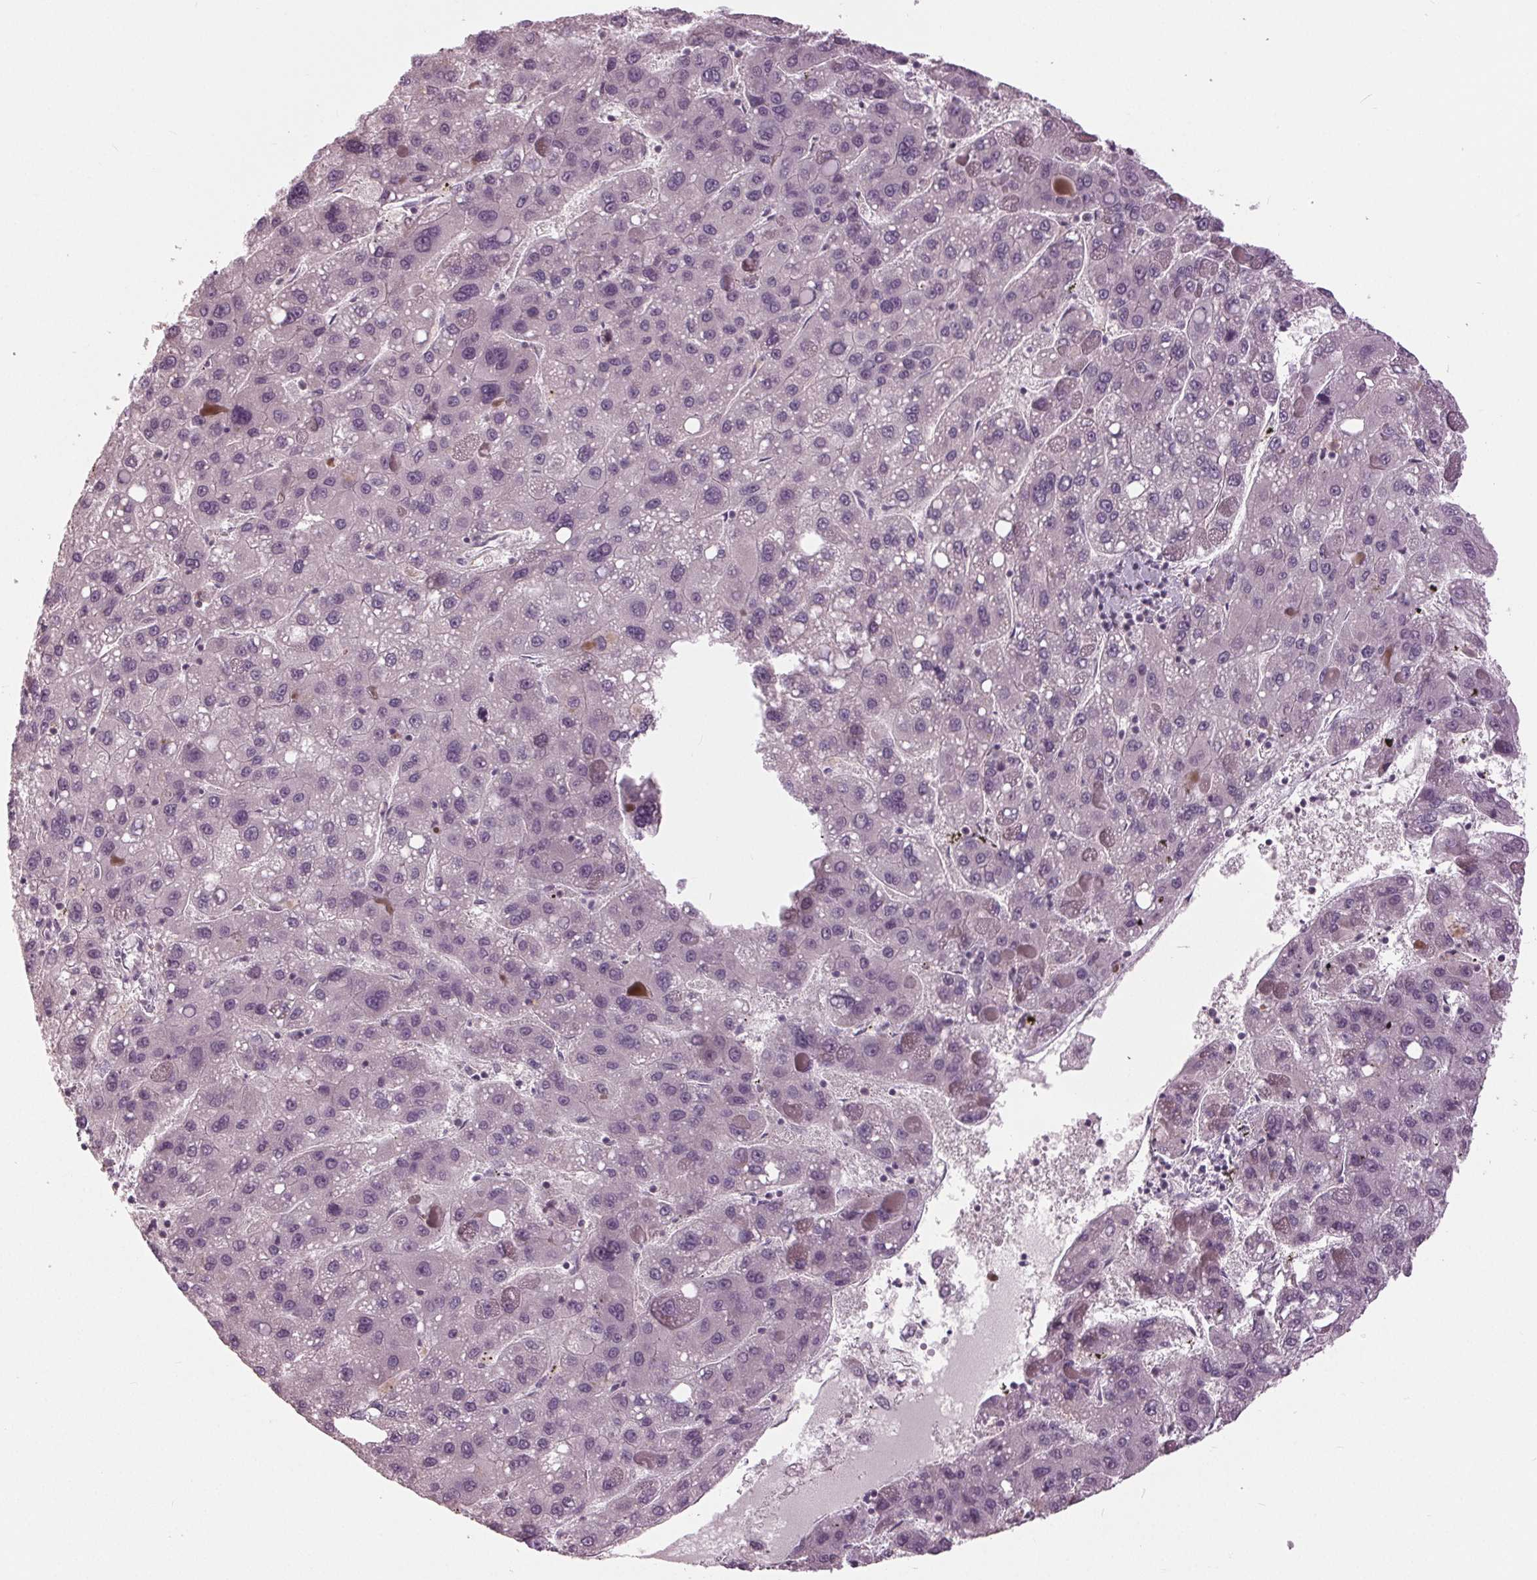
{"staining": {"intensity": "negative", "quantity": "none", "location": "none"}, "tissue": "liver cancer", "cell_type": "Tumor cells", "image_type": "cancer", "snomed": [{"axis": "morphology", "description": "Carcinoma, Hepatocellular, NOS"}, {"axis": "topography", "description": "Liver"}], "caption": "High magnification brightfield microscopy of liver cancer stained with DAB (brown) and counterstained with hematoxylin (blue): tumor cells show no significant staining. (DAB (3,3'-diaminobenzidine) immunohistochemistry with hematoxylin counter stain).", "gene": "SIGLEC6", "patient": {"sex": "female", "age": 82}}